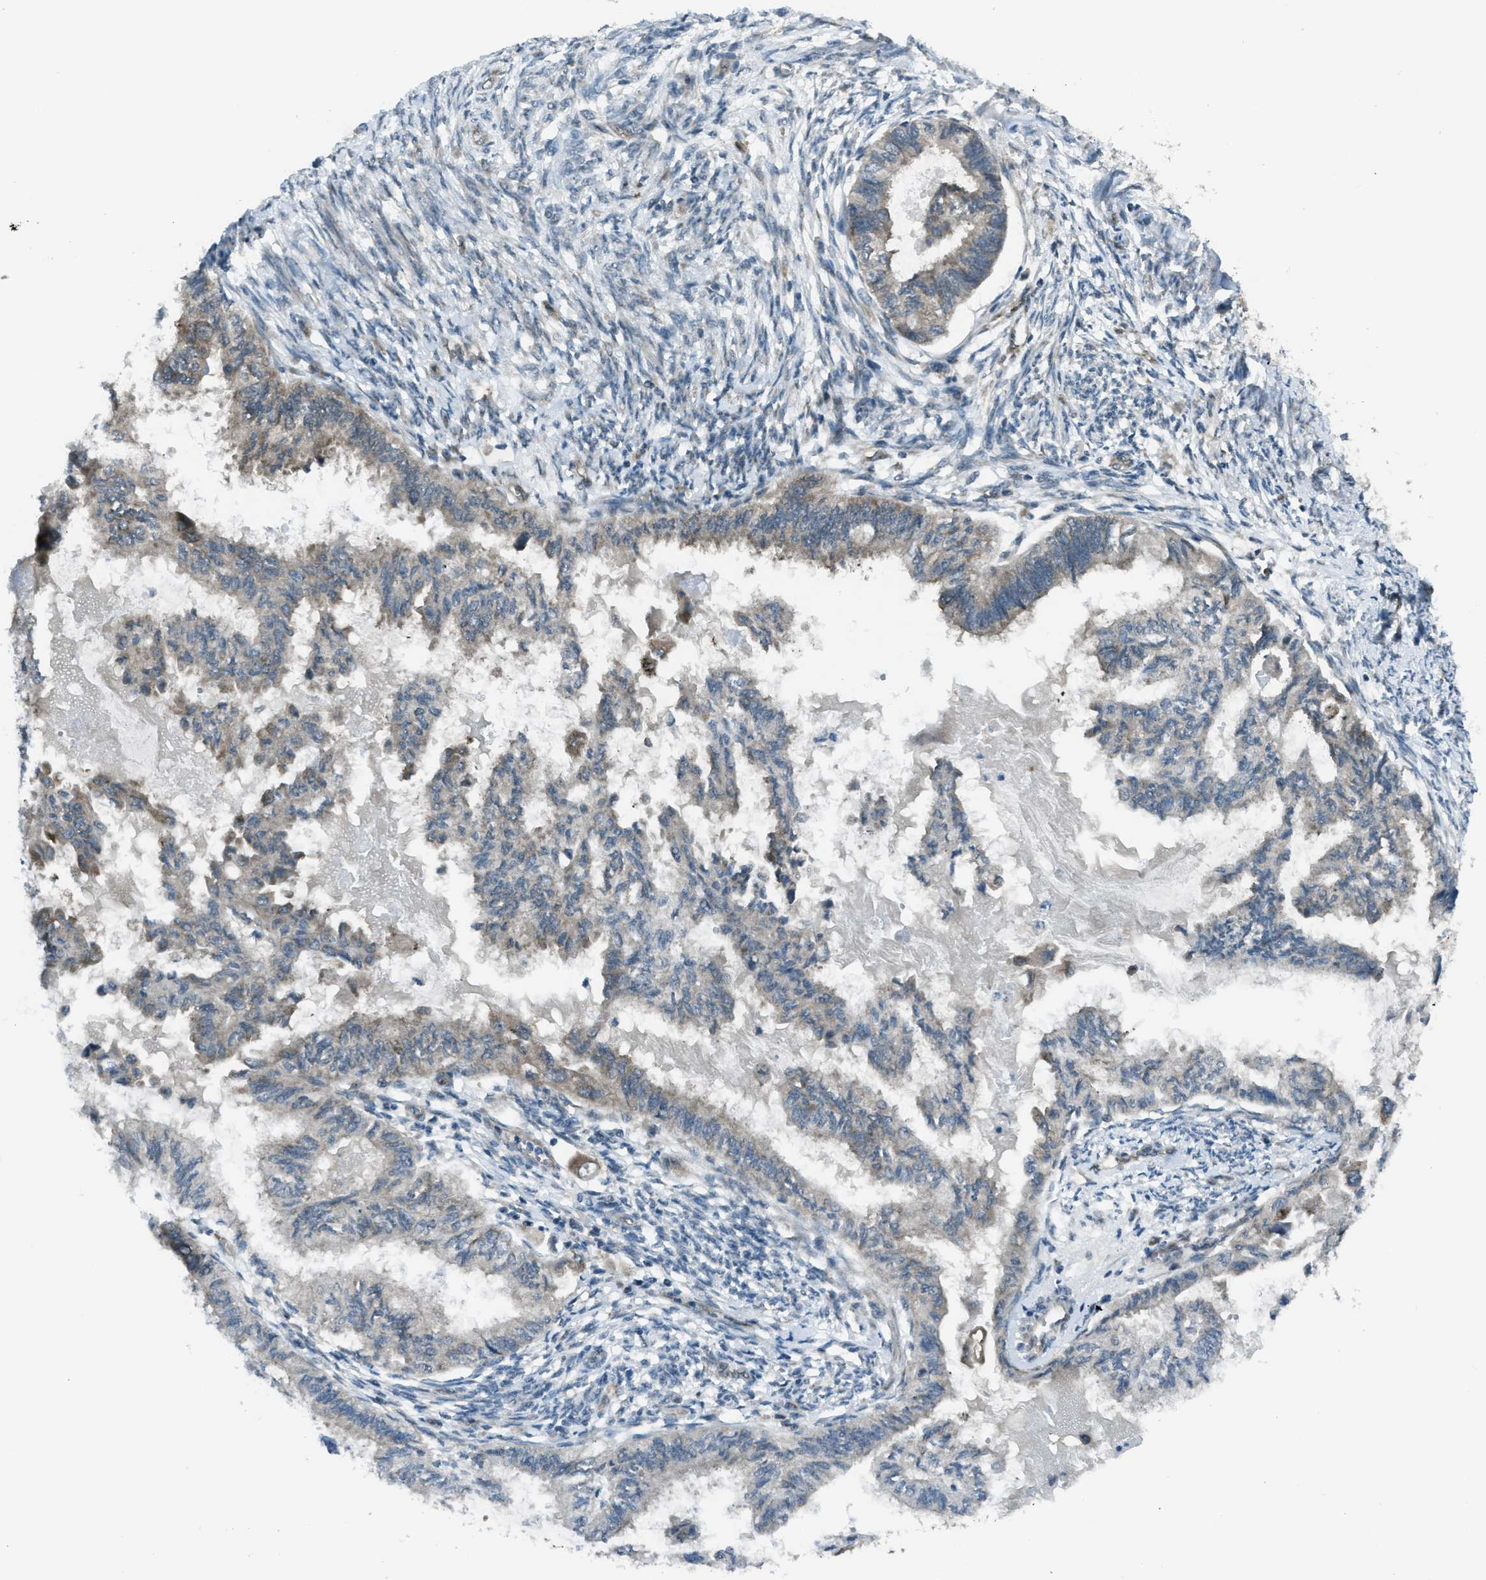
{"staining": {"intensity": "weak", "quantity": "<25%", "location": "cytoplasmic/membranous"}, "tissue": "cervical cancer", "cell_type": "Tumor cells", "image_type": "cancer", "snomed": [{"axis": "morphology", "description": "Normal tissue, NOS"}, {"axis": "morphology", "description": "Adenocarcinoma, NOS"}, {"axis": "topography", "description": "Cervix"}, {"axis": "topography", "description": "Endometrium"}], "caption": "Immunohistochemistry histopathology image of neoplastic tissue: human cervical cancer stained with DAB reveals no significant protein positivity in tumor cells.", "gene": "ASAP2", "patient": {"sex": "female", "age": 86}}